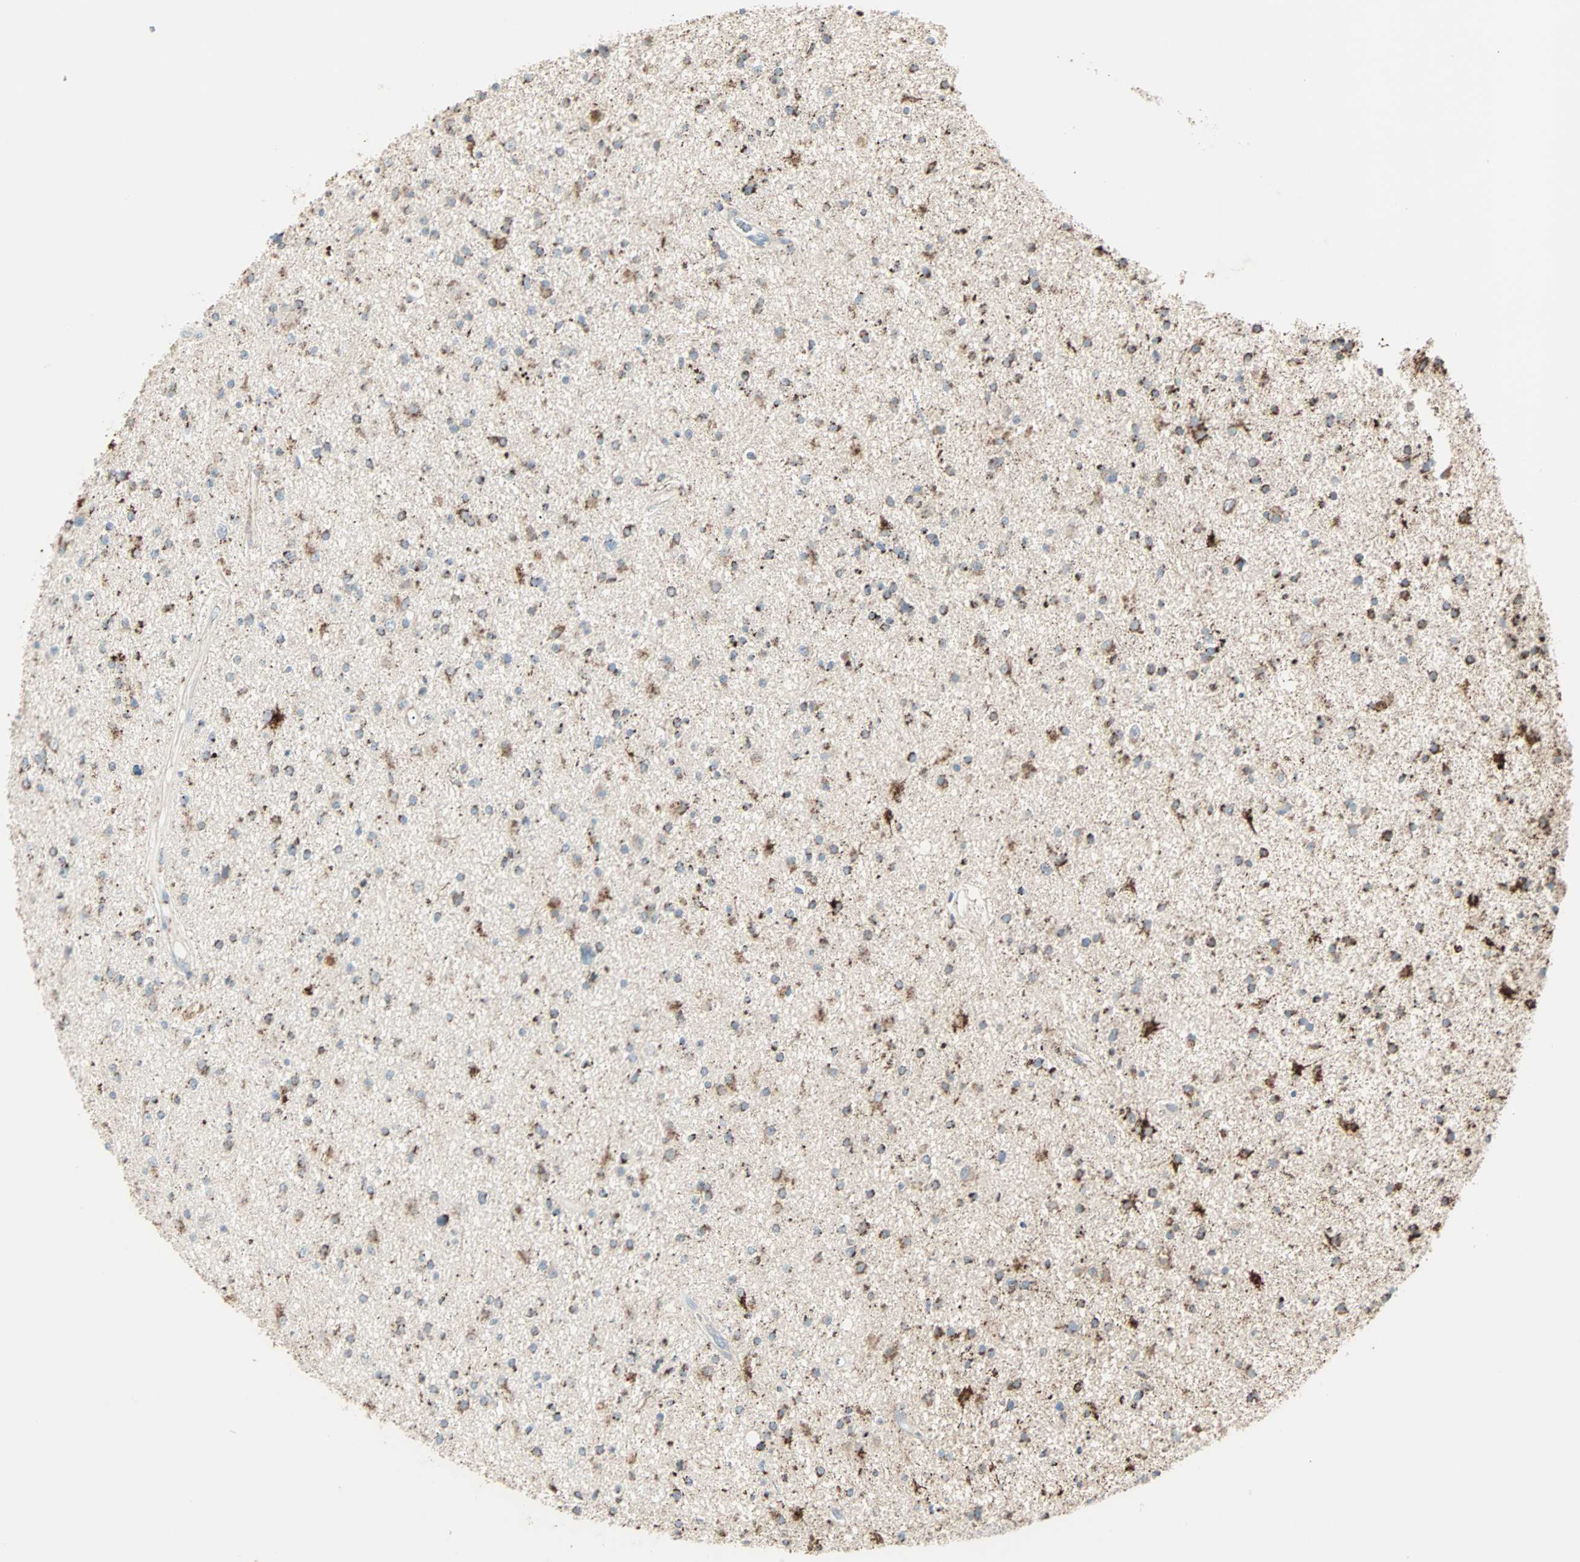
{"staining": {"intensity": "moderate", "quantity": ">75%", "location": "cytoplasmic/membranous"}, "tissue": "glioma", "cell_type": "Tumor cells", "image_type": "cancer", "snomed": [{"axis": "morphology", "description": "Glioma, malignant, High grade"}, {"axis": "topography", "description": "Brain"}], "caption": "Glioma stained with a protein marker demonstrates moderate staining in tumor cells.", "gene": "IDH2", "patient": {"sex": "male", "age": 33}}